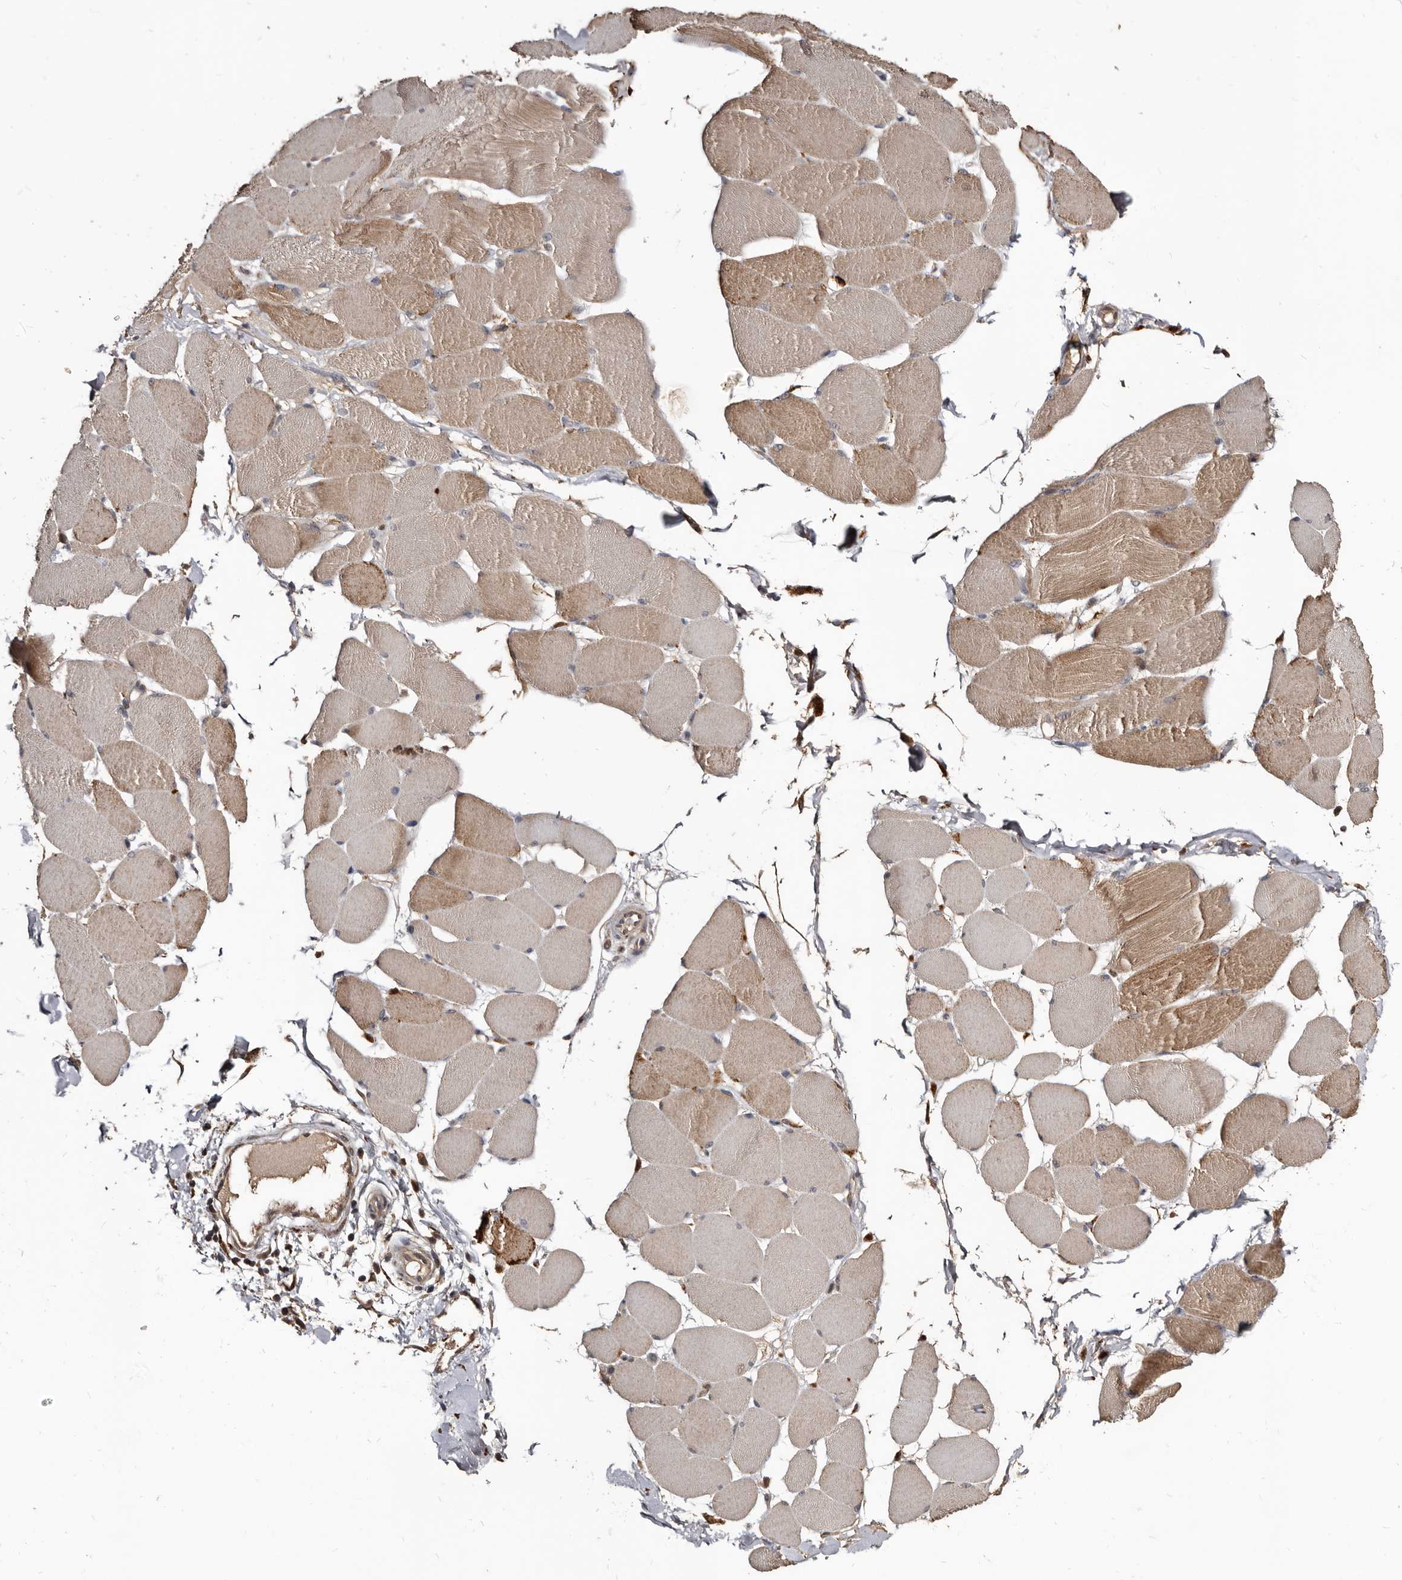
{"staining": {"intensity": "moderate", "quantity": "25%-75%", "location": "cytoplasmic/membranous"}, "tissue": "skeletal muscle", "cell_type": "Myocytes", "image_type": "normal", "snomed": [{"axis": "morphology", "description": "Normal tissue, NOS"}, {"axis": "topography", "description": "Skin"}, {"axis": "topography", "description": "Skeletal muscle"}], "caption": "The histopathology image displays immunohistochemical staining of normal skeletal muscle. There is moderate cytoplasmic/membranous expression is seen in about 25%-75% of myocytes. (Stains: DAB in brown, nuclei in blue, Microscopy: brightfield microscopy at high magnification).", "gene": "AKAP7", "patient": {"sex": "male", "age": 83}}